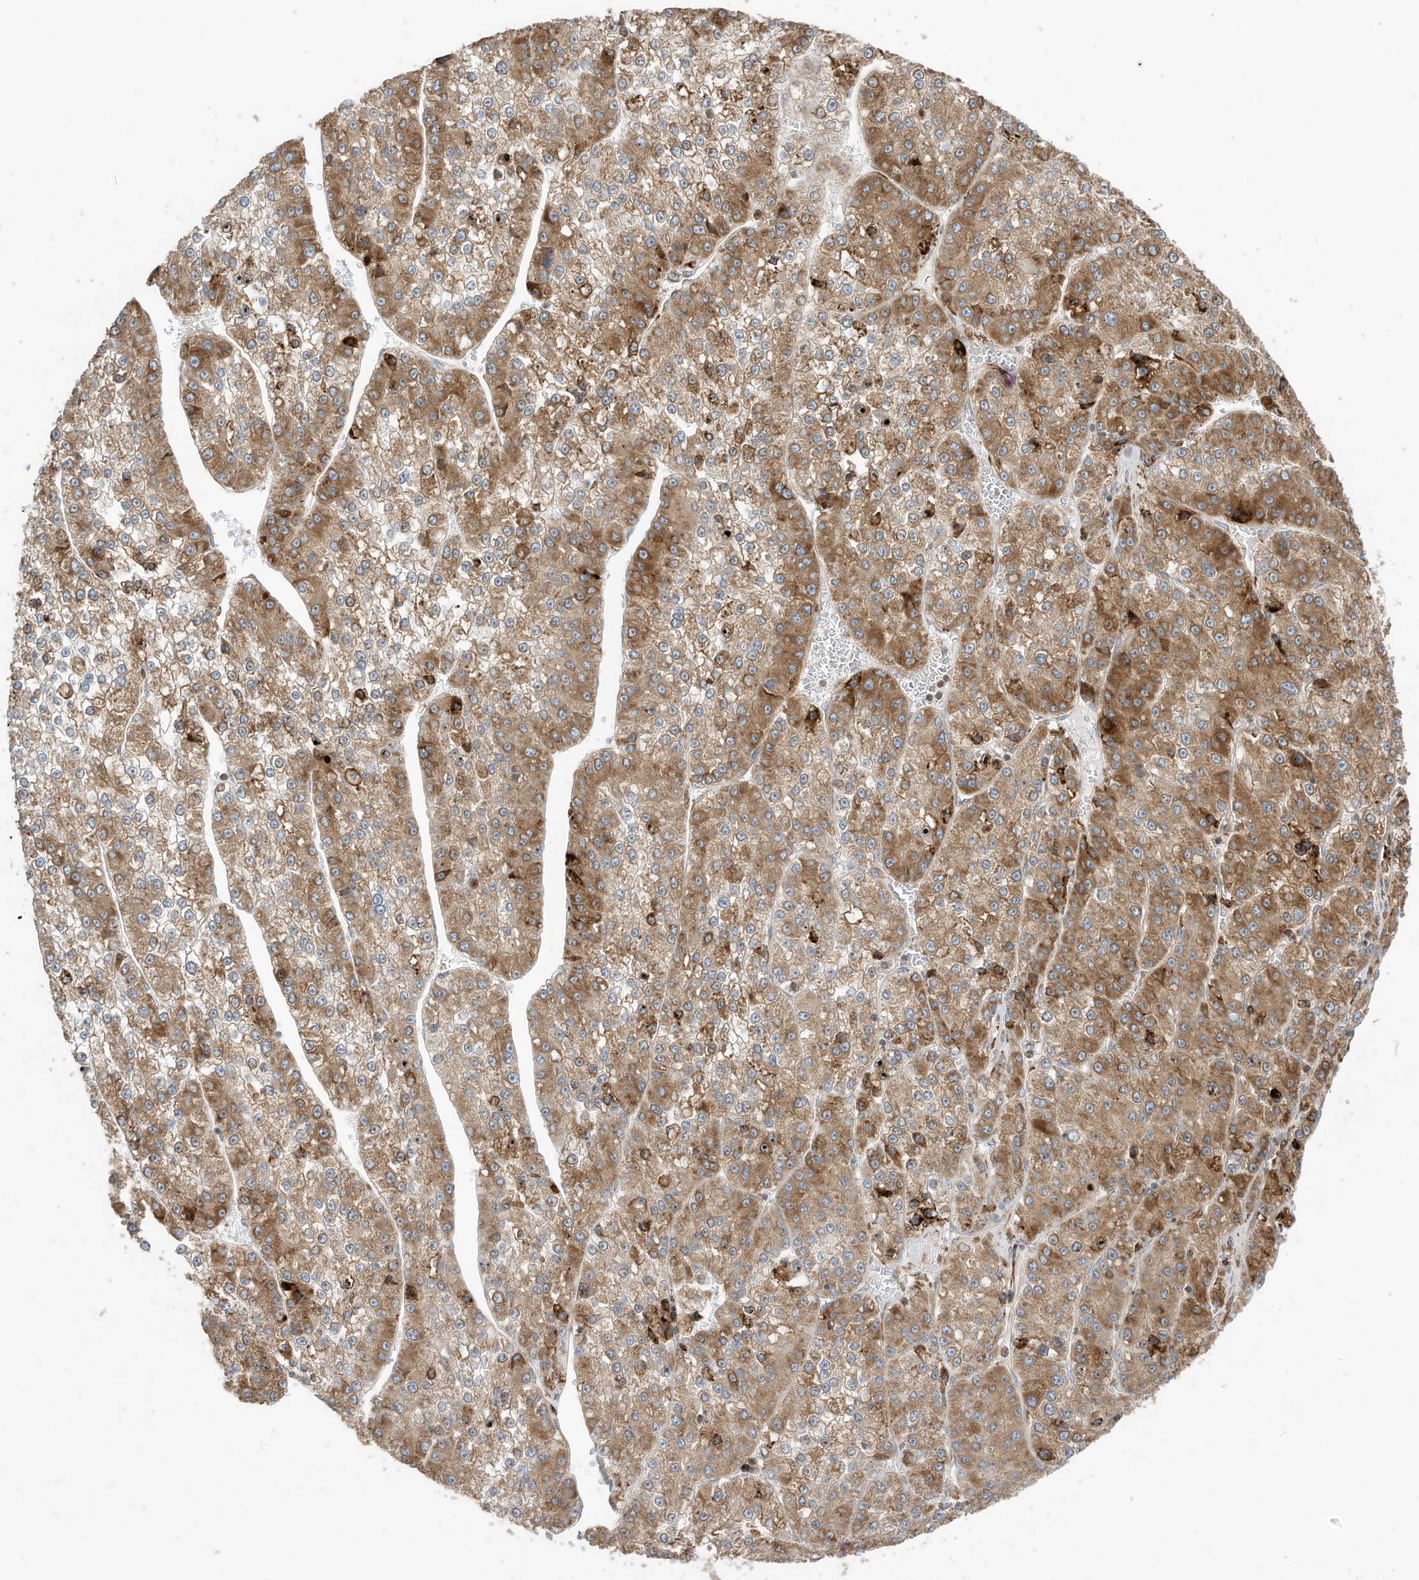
{"staining": {"intensity": "moderate", "quantity": ">75%", "location": "cytoplasmic/membranous"}, "tissue": "liver cancer", "cell_type": "Tumor cells", "image_type": "cancer", "snomed": [{"axis": "morphology", "description": "Carcinoma, Hepatocellular, NOS"}, {"axis": "topography", "description": "Liver"}], "caption": "Liver cancer (hepatocellular carcinoma) stained with immunohistochemistry displays moderate cytoplasmic/membranous positivity in approximately >75% of tumor cells.", "gene": "TRNAU1AP", "patient": {"sex": "female", "age": 73}}